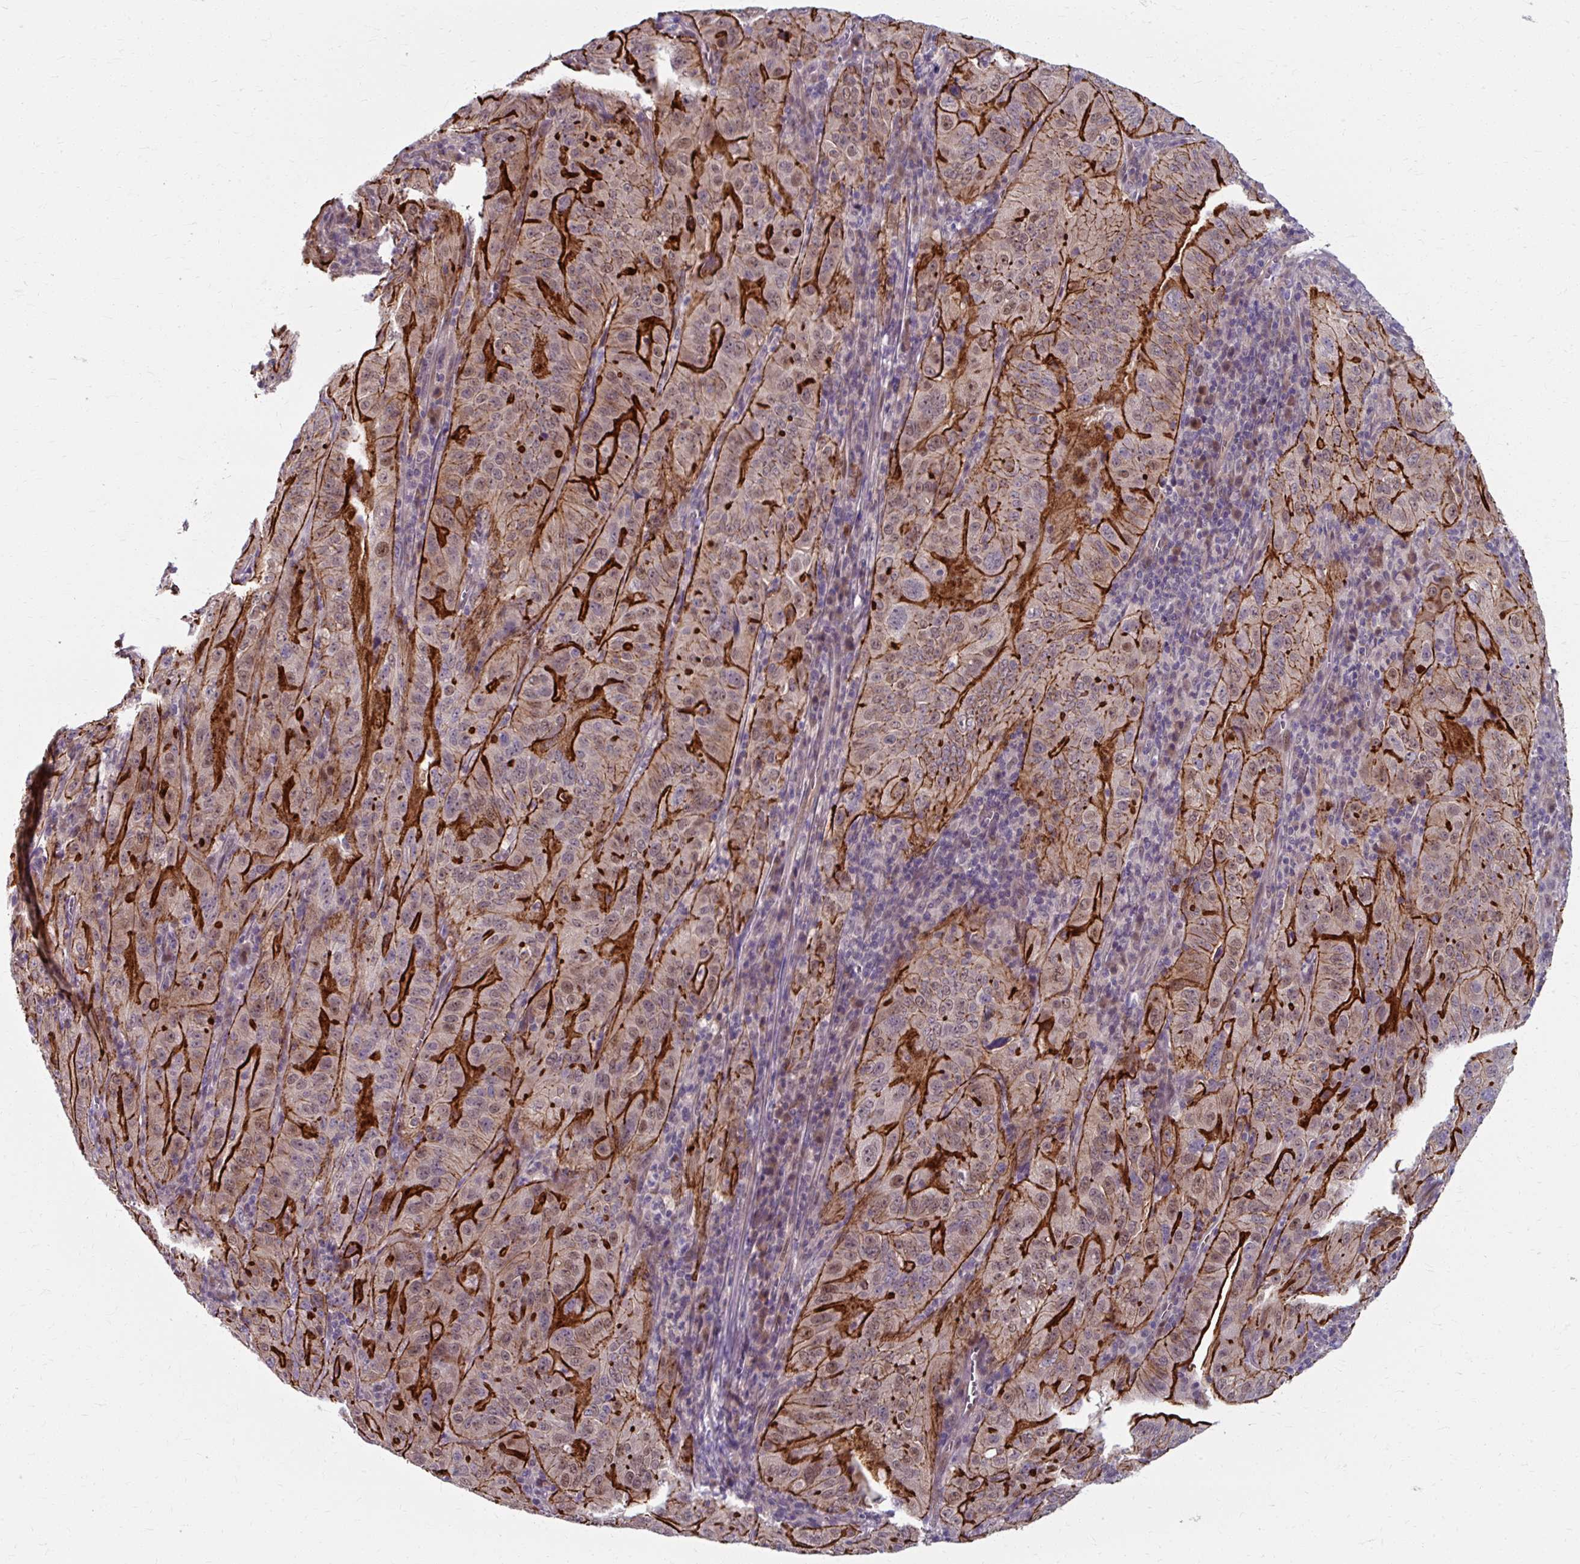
{"staining": {"intensity": "strong", "quantity": "25%-75%", "location": "cytoplasmic/membranous,nuclear"}, "tissue": "pancreatic cancer", "cell_type": "Tumor cells", "image_type": "cancer", "snomed": [{"axis": "morphology", "description": "Adenocarcinoma, NOS"}, {"axis": "topography", "description": "Pancreas"}], "caption": "Tumor cells display high levels of strong cytoplasmic/membranous and nuclear positivity in about 25%-75% of cells in human adenocarcinoma (pancreatic).", "gene": "ZNF555", "patient": {"sex": "male", "age": 63}}